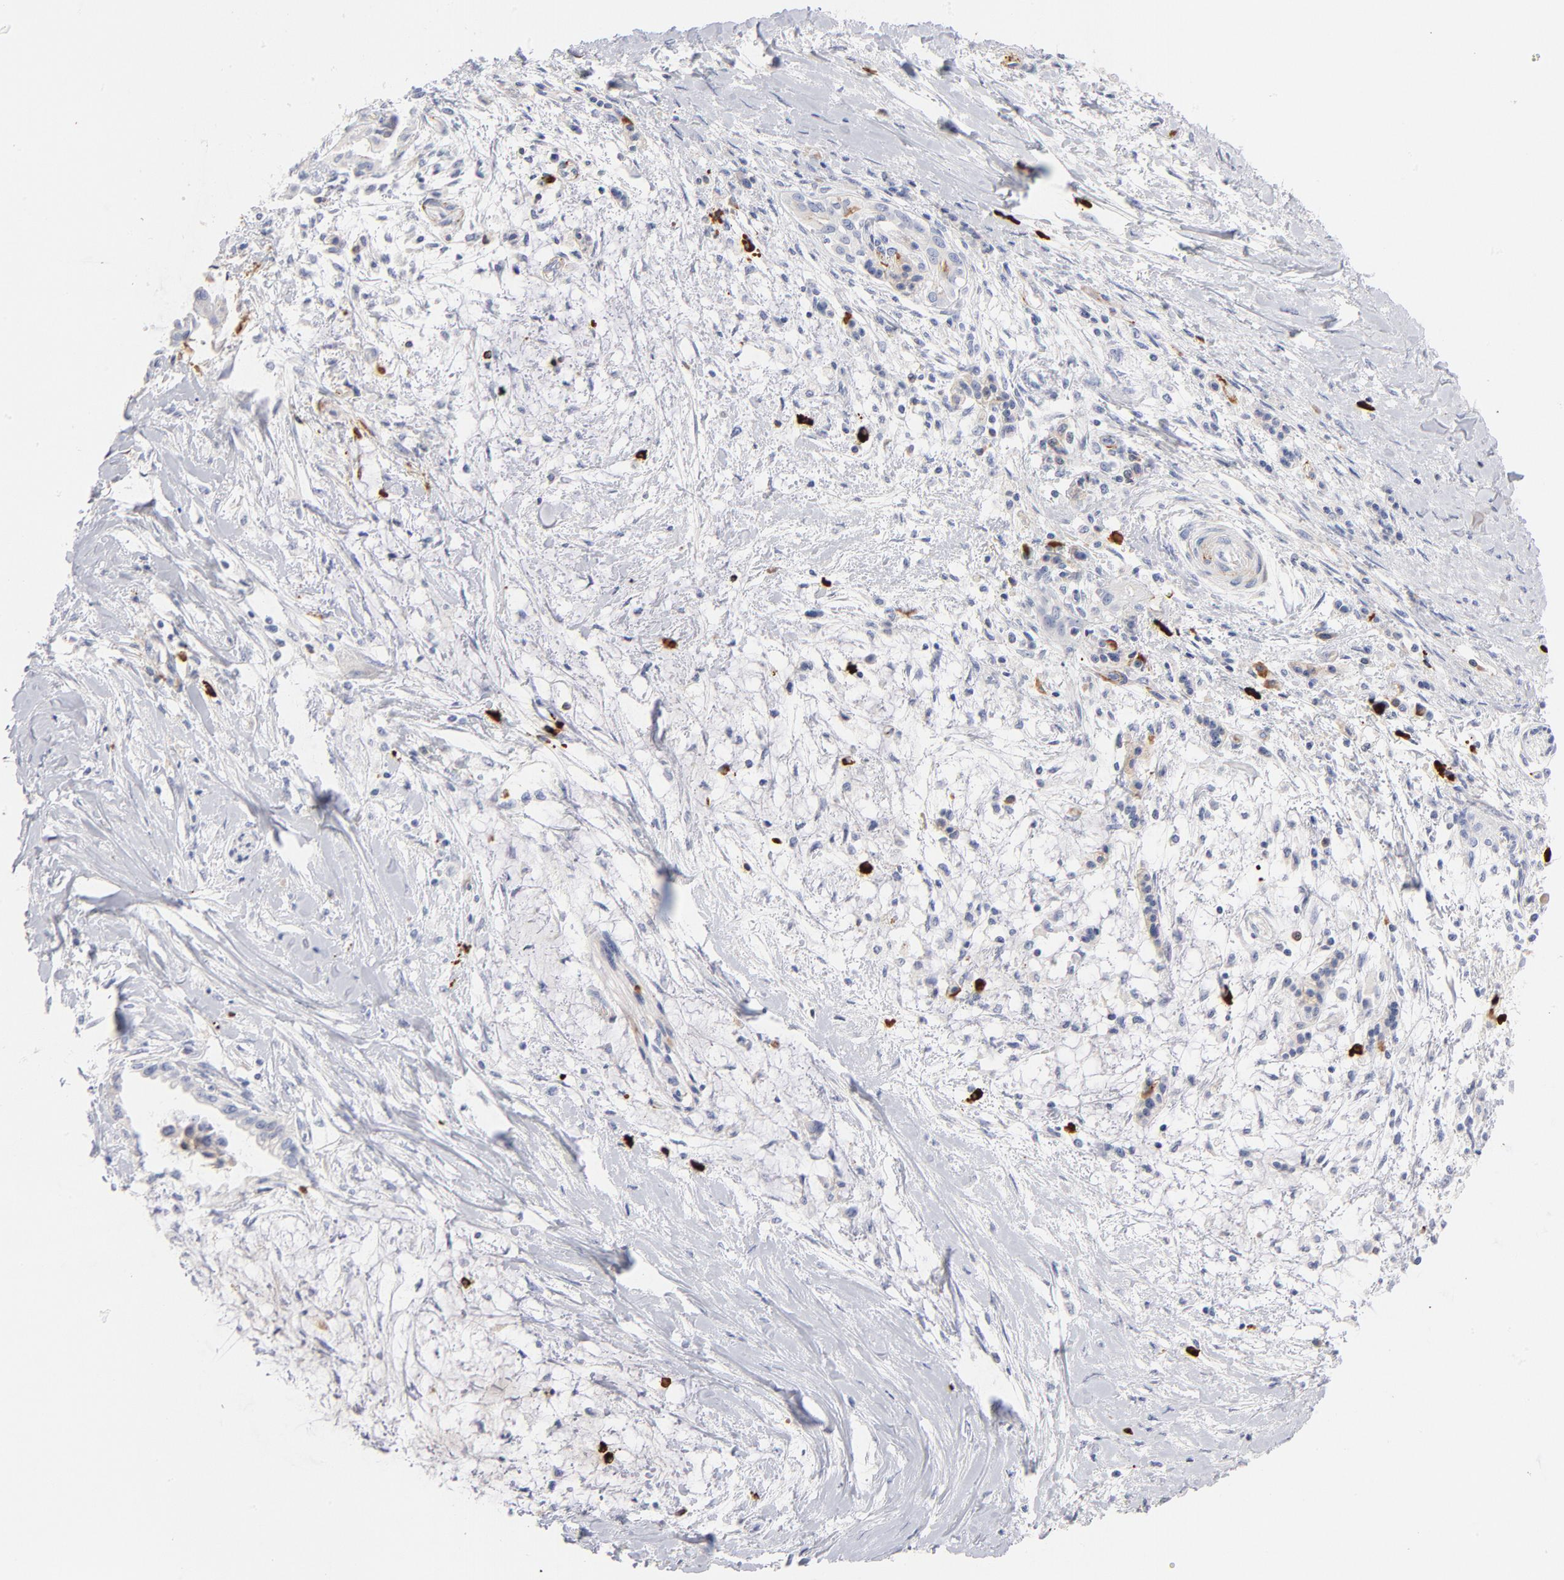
{"staining": {"intensity": "negative", "quantity": "none", "location": "none"}, "tissue": "pancreatic cancer", "cell_type": "Tumor cells", "image_type": "cancer", "snomed": [{"axis": "morphology", "description": "Adenocarcinoma, NOS"}, {"axis": "topography", "description": "Pancreas"}], "caption": "A high-resolution histopathology image shows immunohistochemistry (IHC) staining of pancreatic adenocarcinoma, which exhibits no significant staining in tumor cells.", "gene": "PLAT", "patient": {"sex": "female", "age": 64}}